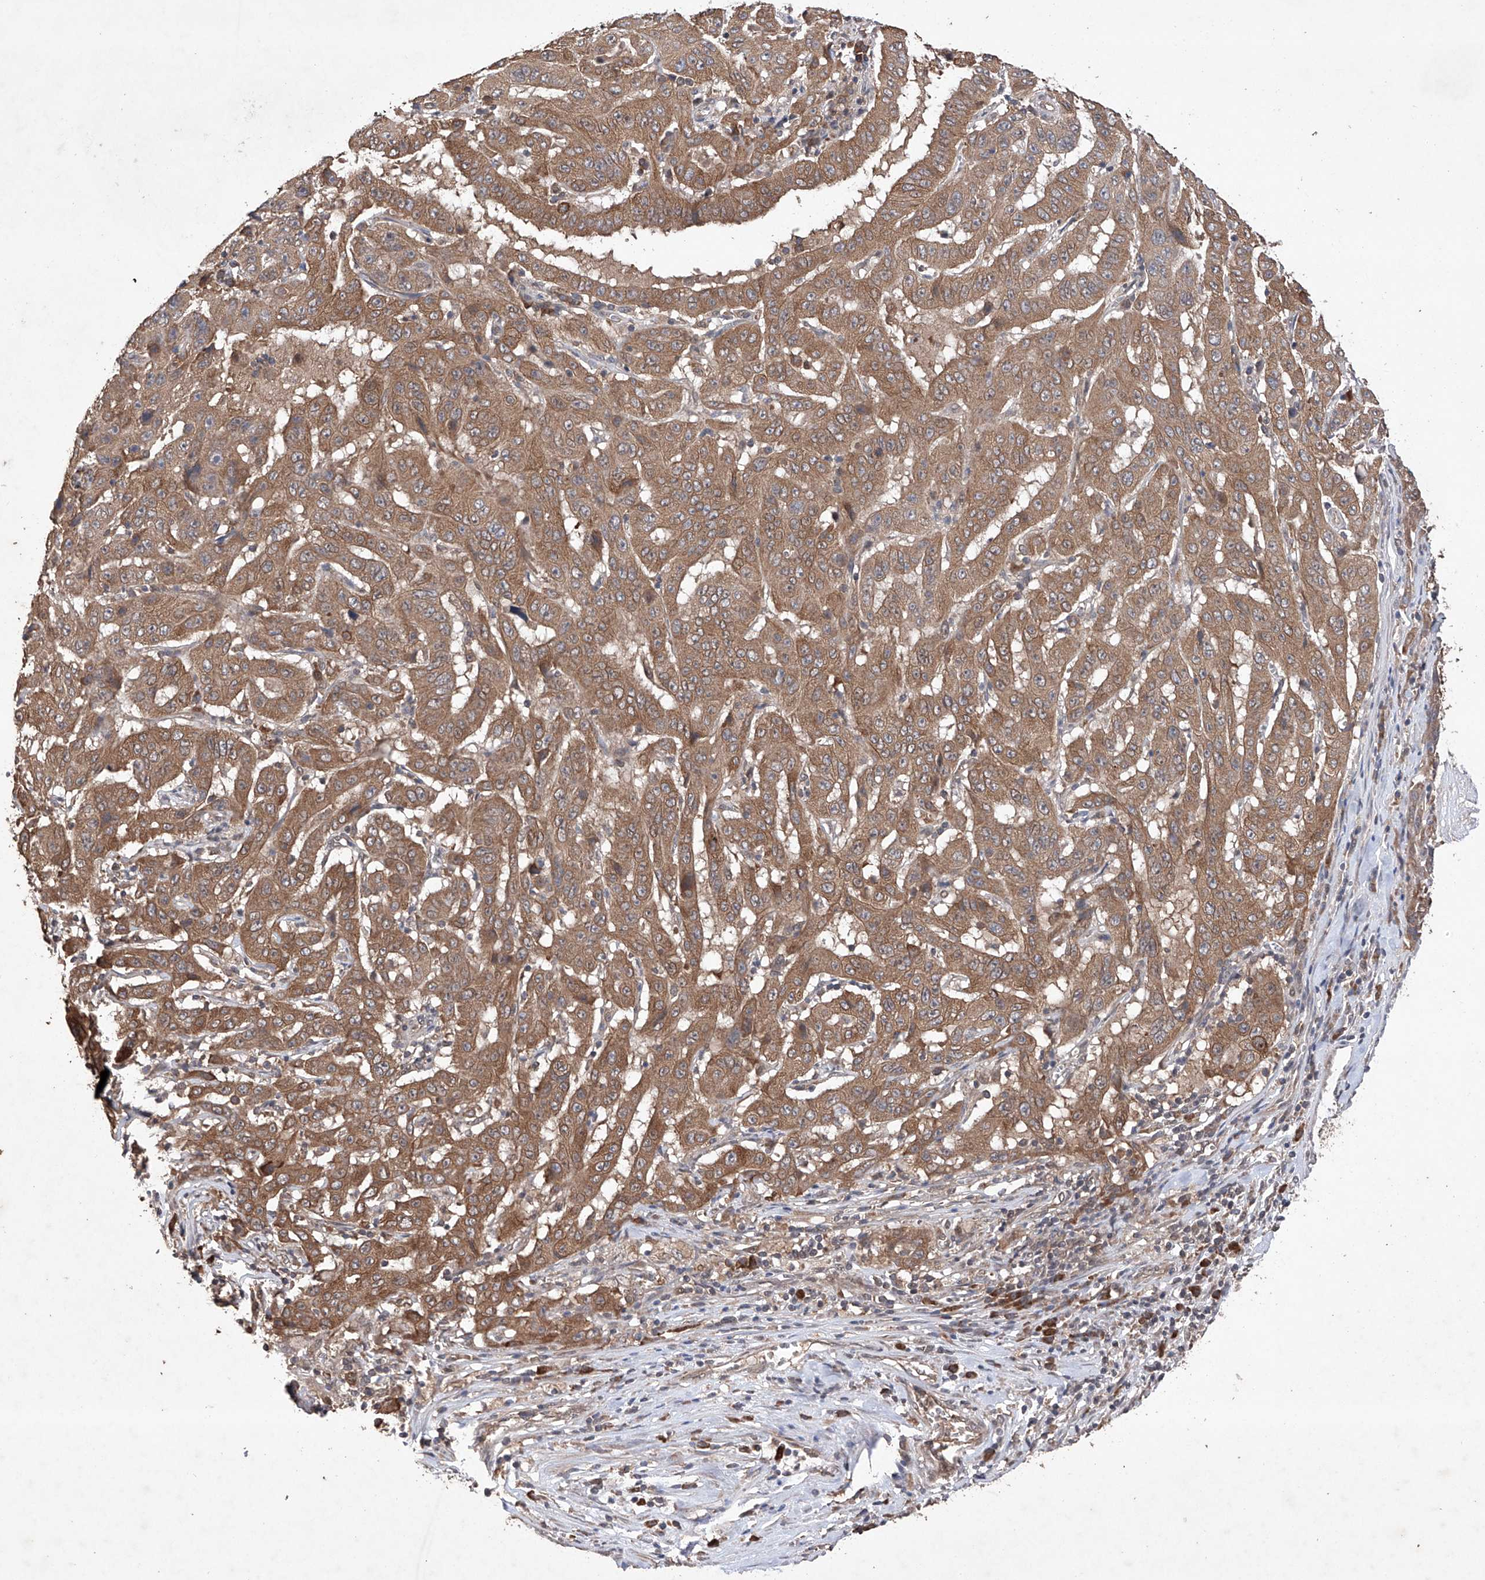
{"staining": {"intensity": "moderate", "quantity": ">75%", "location": "cytoplasmic/membranous"}, "tissue": "pancreatic cancer", "cell_type": "Tumor cells", "image_type": "cancer", "snomed": [{"axis": "morphology", "description": "Adenocarcinoma, NOS"}, {"axis": "topography", "description": "Pancreas"}], "caption": "This histopathology image shows pancreatic cancer stained with immunohistochemistry (IHC) to label a protein in brown. The cytoplasmic/membranous of tumor cells show moderate positivity for the protein. Nuclei are counter-stained blue.", "gene": "LURAP1", "patient": {"sex": "male", "age": 63}}